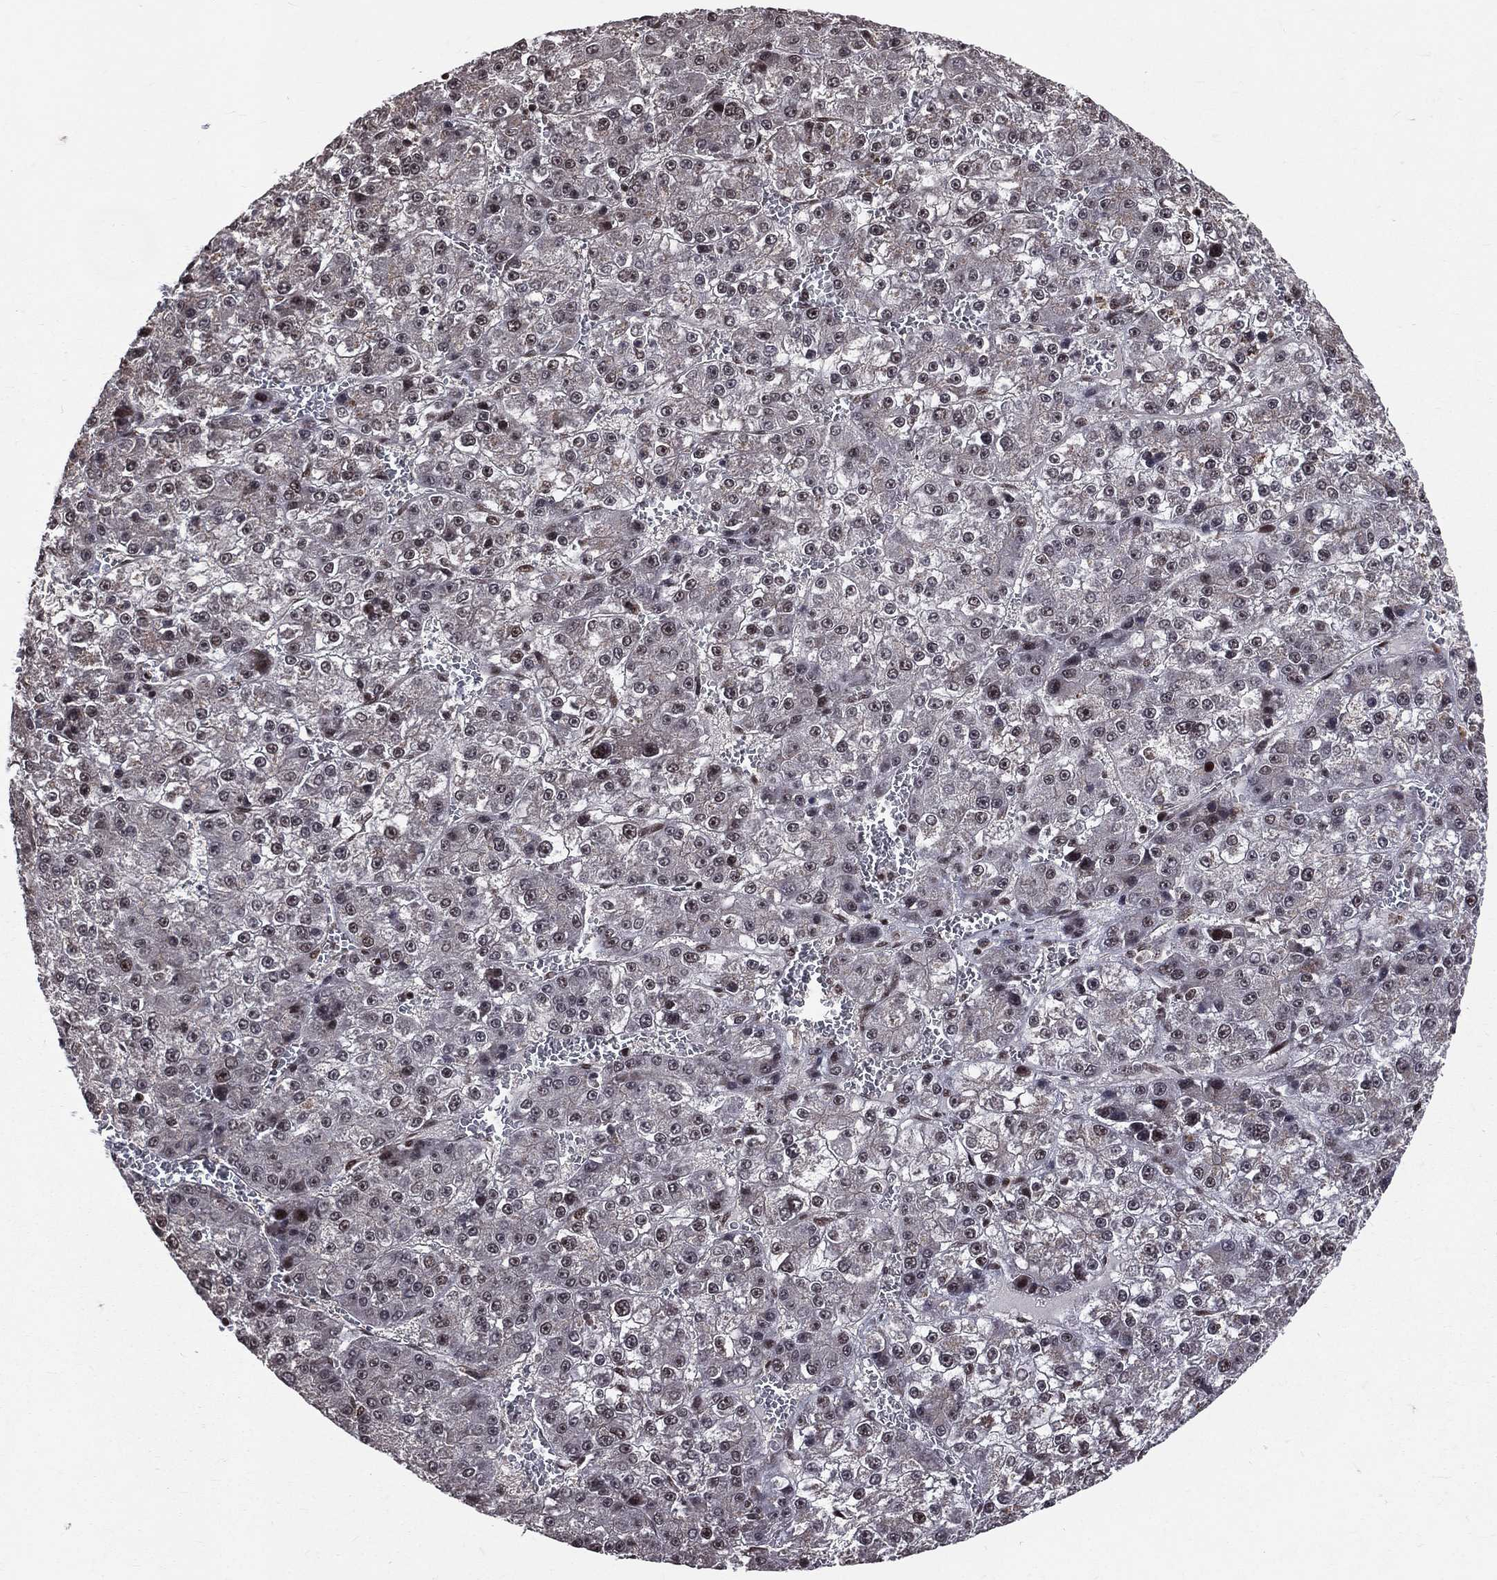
{"staining": {"intensity": "moderate", "quantity": "<25%", "location": "nuclear"}, "tissue": "liver cancer", "cell_type": "Tumor cells", "image_type": "cancer", "snomed": [{"axis": "morphology", "description": "Carcinoma, Hepatocellular, NOS"}, {"axis": "topography", "description": "Liver"}], "caption": "Liver cancer (hepatocellular carcinoma) stained with IHC exhibits moderate nuclear positivity in about <25% of tumor cells.", "gene": "SMC3", "patient": {"sex": "female", "age": 73}}